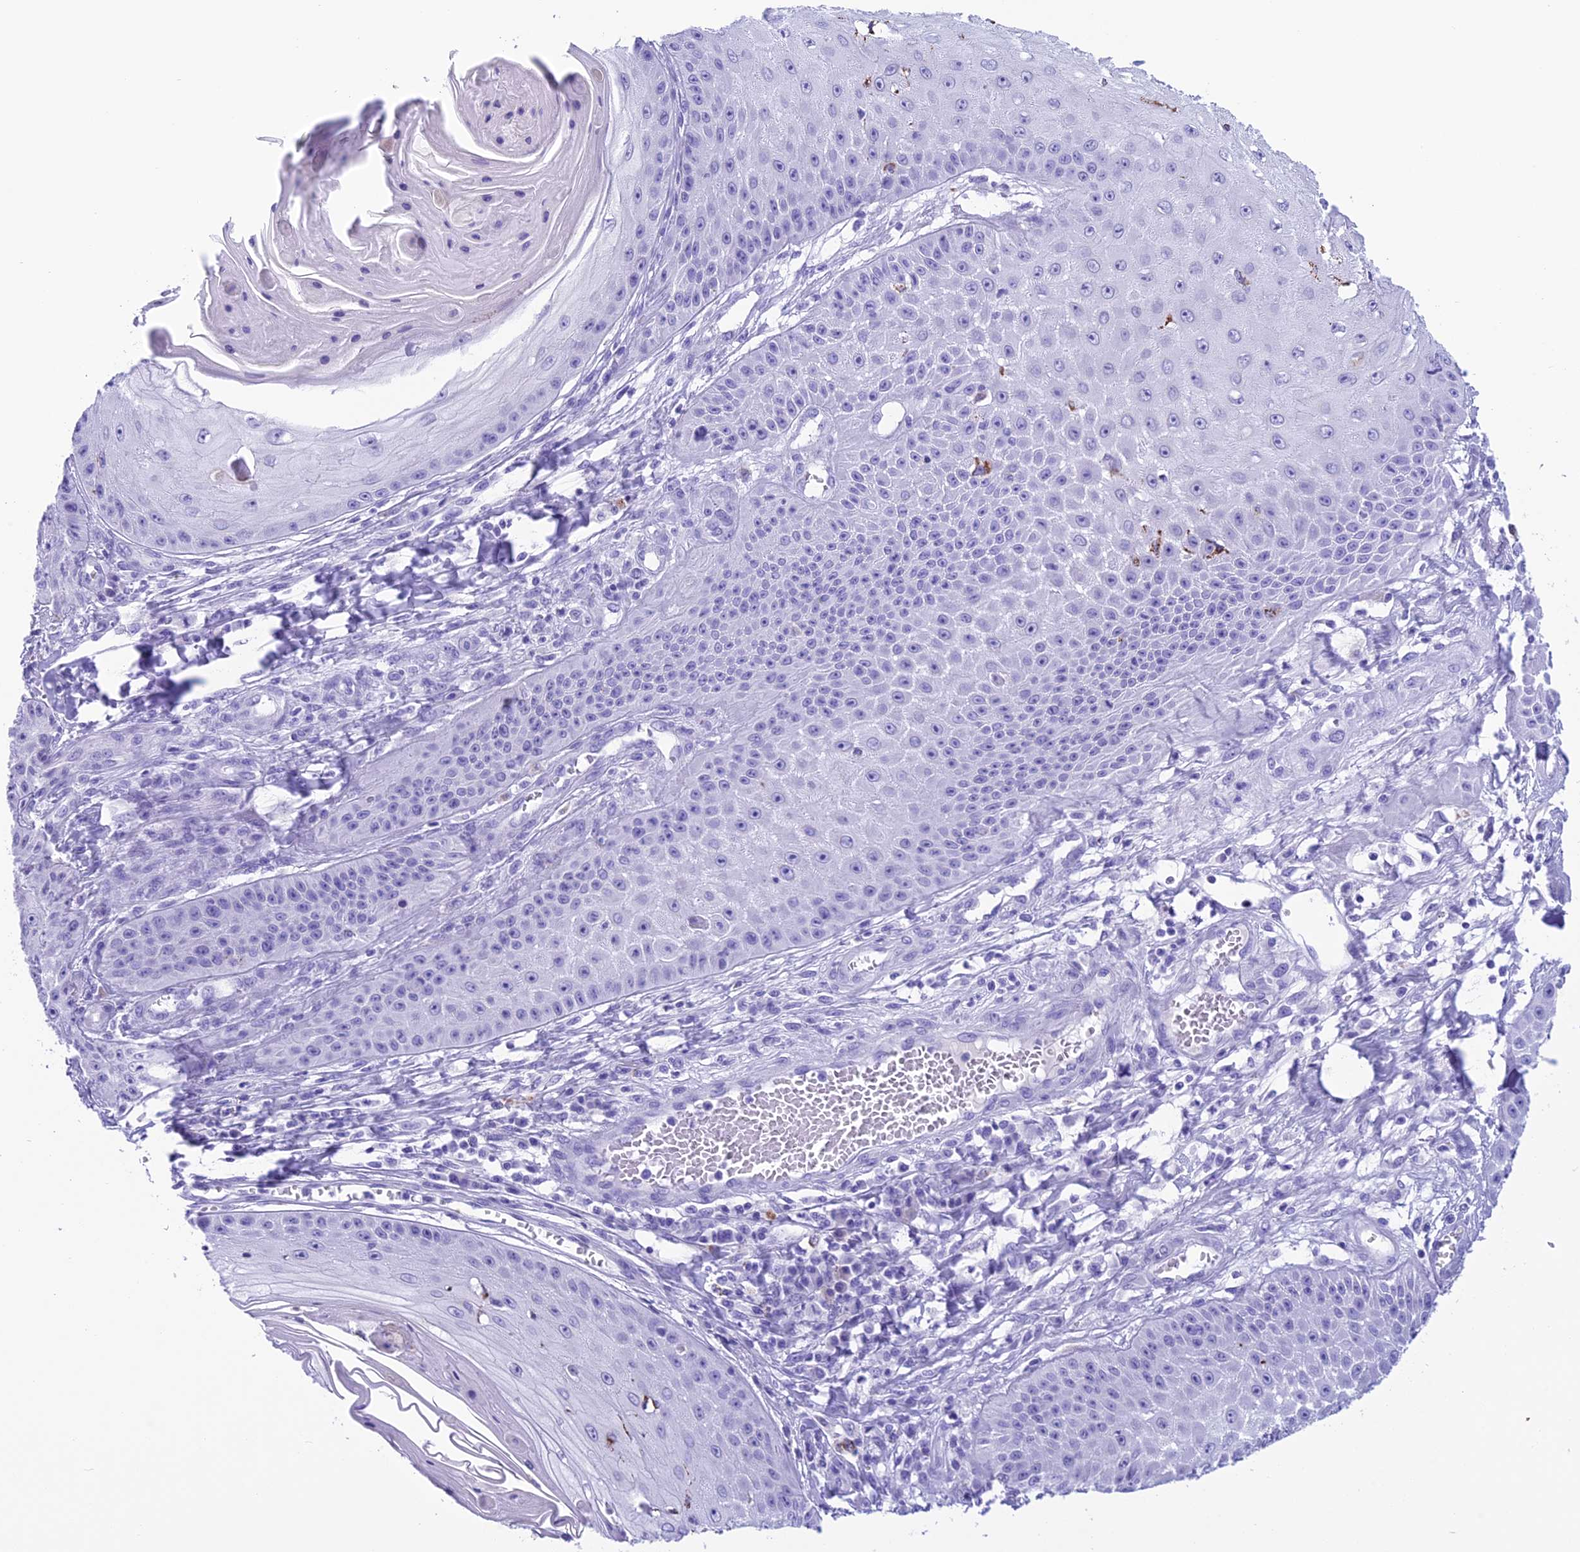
{"staining": {"intensity": "moderate", "quantity": "<25%", "location": "cytoplasmic/membranous"}, "tissue": "skin cancer", "cell_type": "Tumor cells", "image_type": "cancer", "snomed": [{"axis": "morphology", "description": "Squamous cell carcinoma, NOS"}, {"axis": "topography", "description": "Skin"}], "caption": "Immunohistochemistry of human skin cancer exhibits low levels of moderate cytoplasmic/membranous staining in approximately <25% of tumor cells.", "gene": "TRAM1L1", "patient": {"sex": "male", "age": 70}}